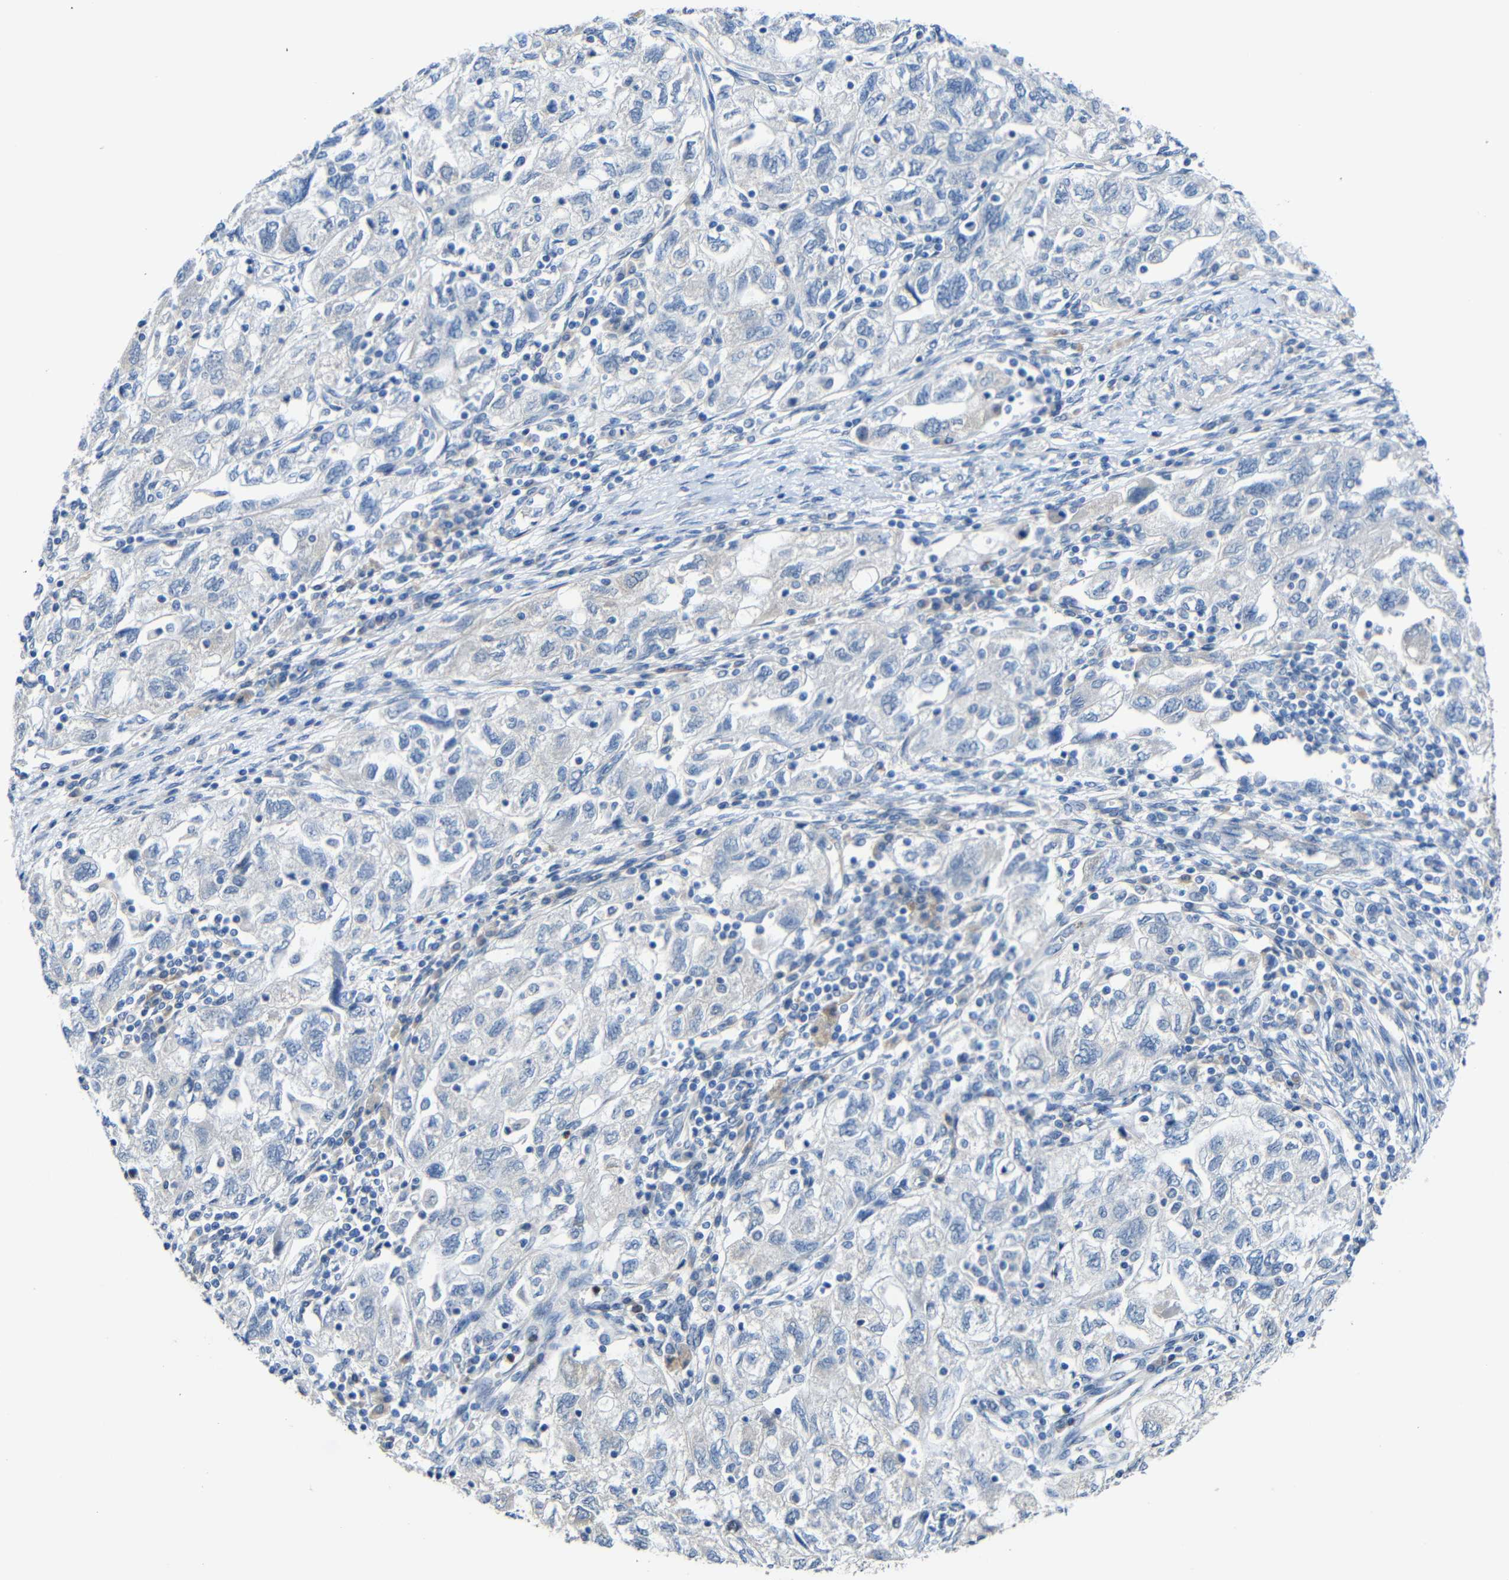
{"staining": {"intensity": "negative", "quantity": "none", "location": "none"}, "tissue": "ovarian cancer", "cell_type": "Tumor cells", "image_type": "cancer", "snomed": [{"axis": "morphology", "description": "Carcinoma, NOS"}, {"axis": "morphology", "description": "Cystadenocarcinoma, serous, NOS"}, {"axis": "topography", "description": "Ovary"}], "caption": "Ovarian cancer (carcinoma) was stained to show a protein in brown. There is no significant staining in tumor cells.", "gene": "STBD1", "patient": {"sex": "female", "age": 69}}